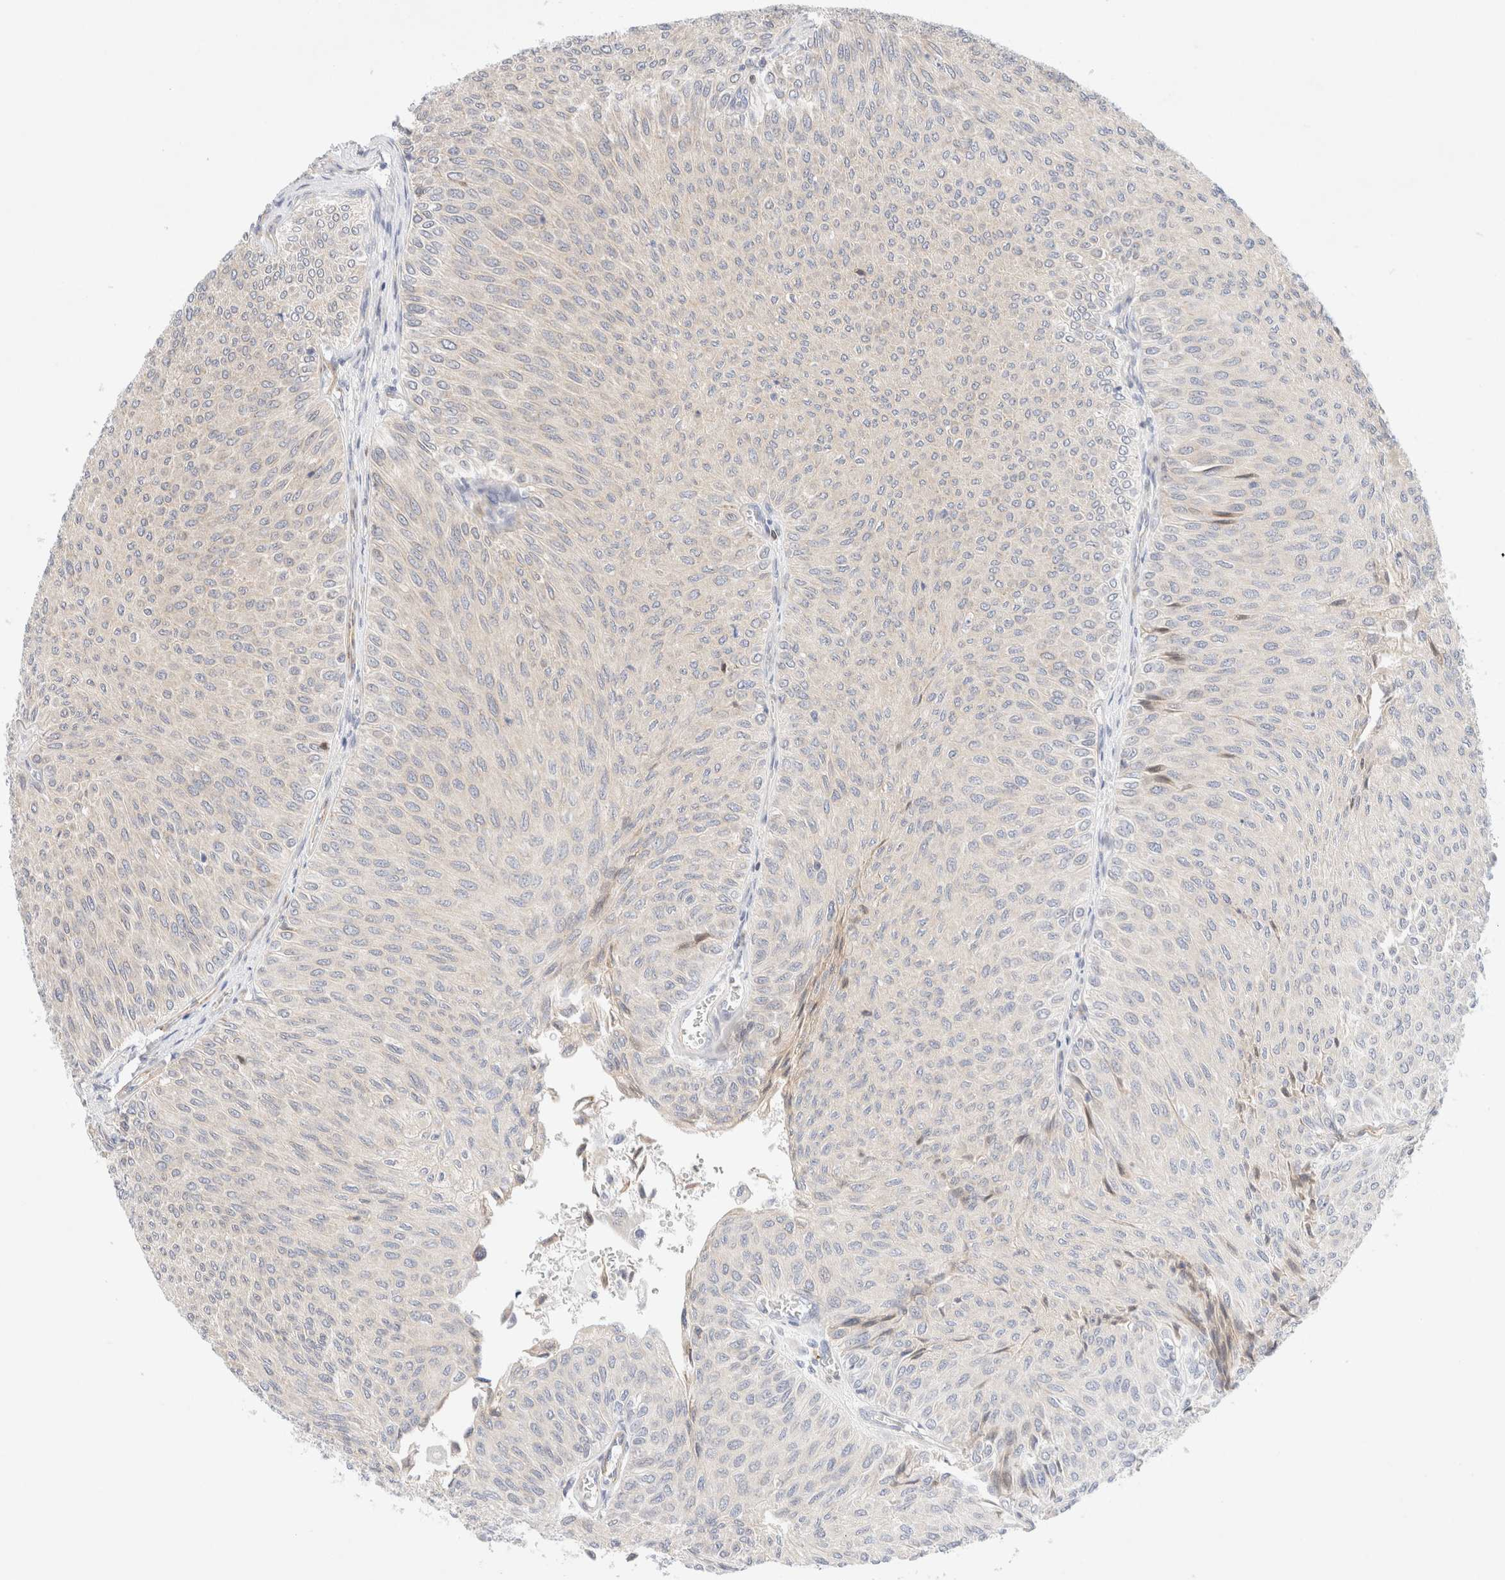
{"staining": {"intensity": "negative", "quantity": "none", "location": "none"}, "tissue": "urothelial cancer", "cell_type": "Tumor cells", "image_type": "cancer", "snomed": [{"axis": "morphology", "description": "Urothelial carcinoma, Low grade"}, {"axis": "topography", "description": "Urinary bladder"}], "caption": "Urothelial cancer was stained to show a protein in brown. There is no significant staining in tumor cells.", "gene": "SLC25A48", "patient": {"sex": "male", "age": 78}}